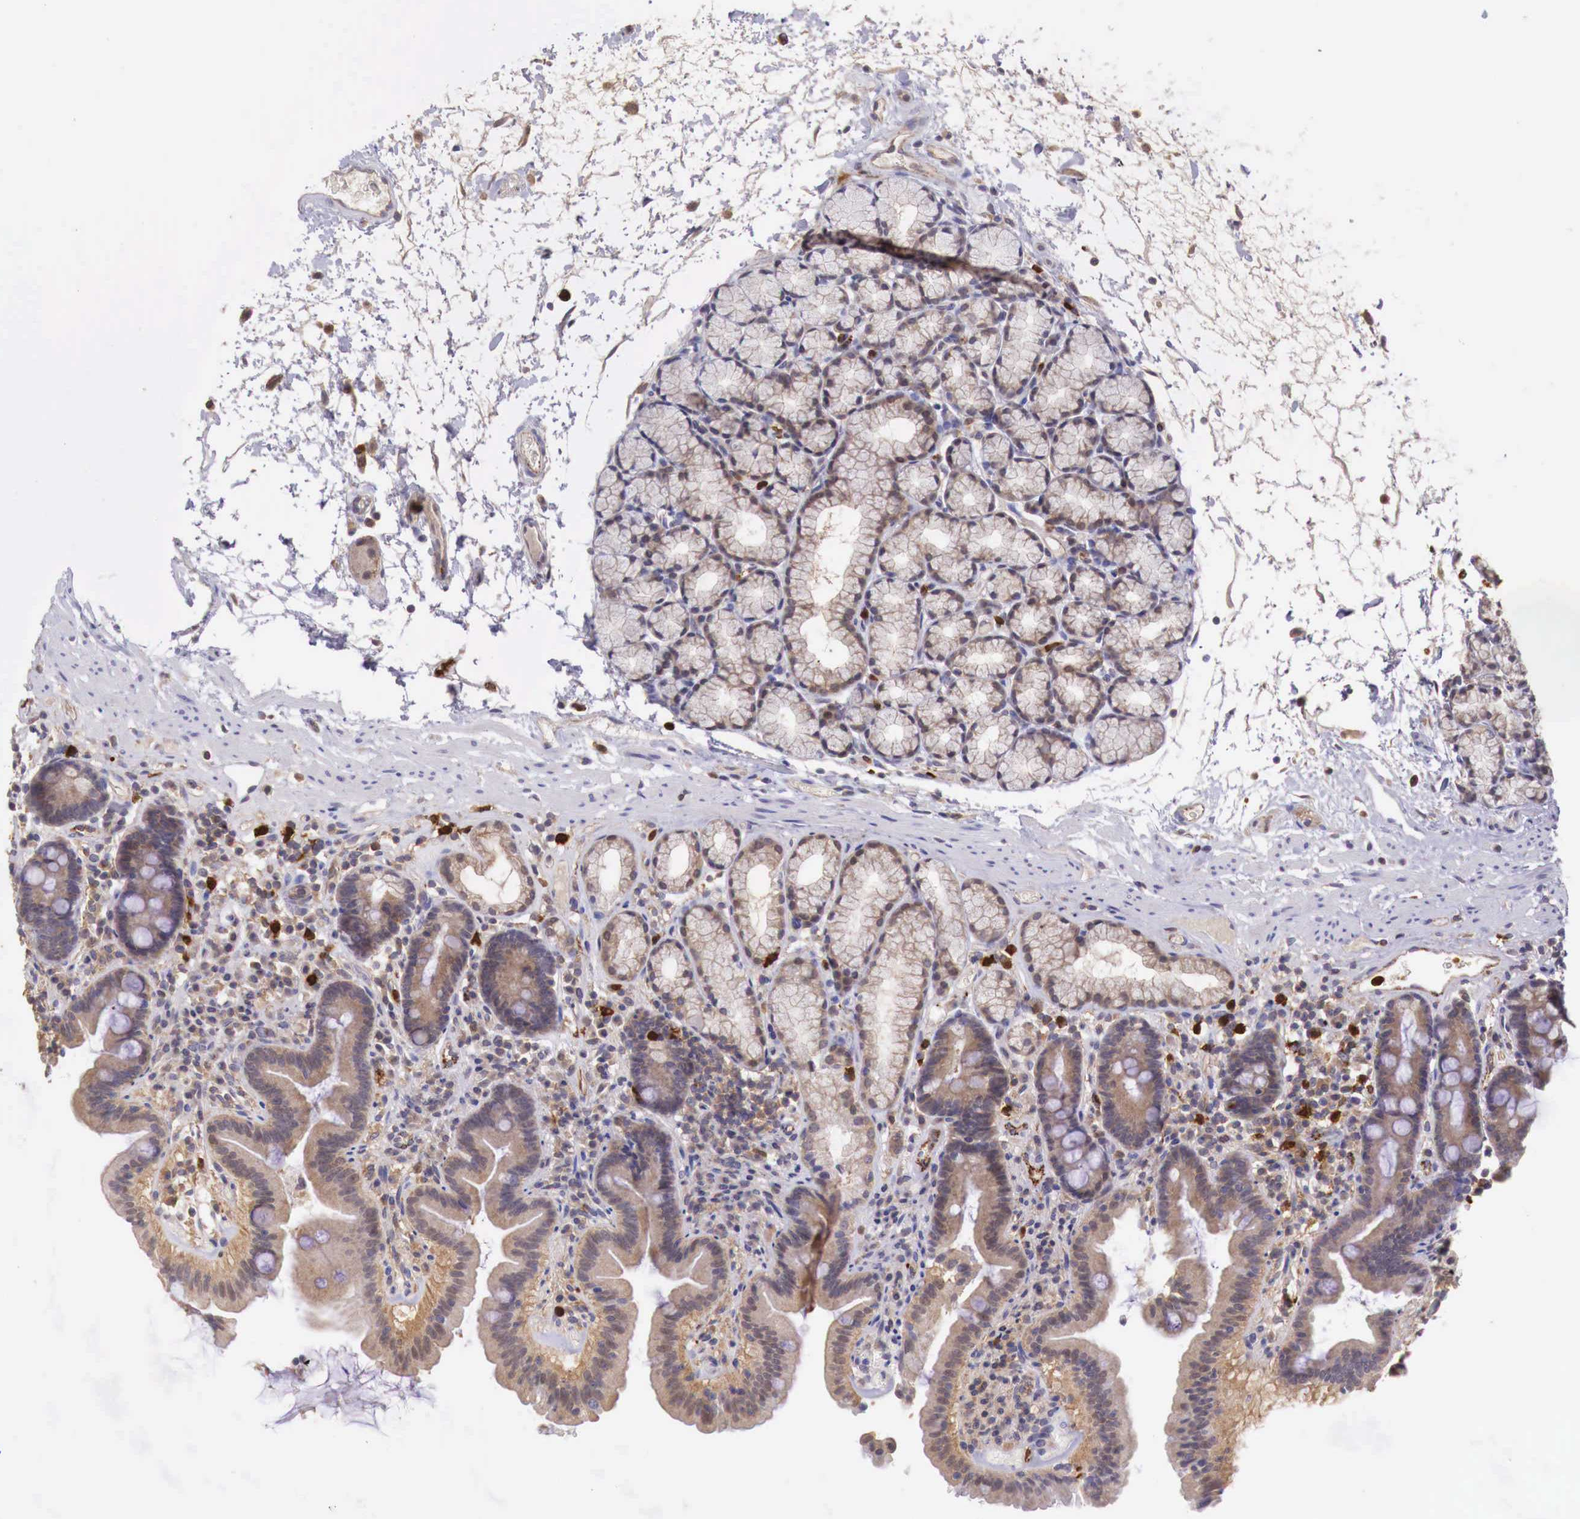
{"staining": {"intensity": "weak", "quantity": ">75%", "location": "cytoplasmic/membranous"}, "tissue": "duodenum", "cell_type": "Glandular cells", "image_type": "normal", "snomed": [{"axis": "morphology", "description": "Normal tissue, NOS"}, {"axis": "topography", "description": "Duodenum"}], "caption": "Glandular cells exhibit low levels of weak cytoplasmic/membranous expression in about >75% of cells in benign human duodenum.", "gene": "GAB2", "patient": {"sex": "female", "age": 48}}